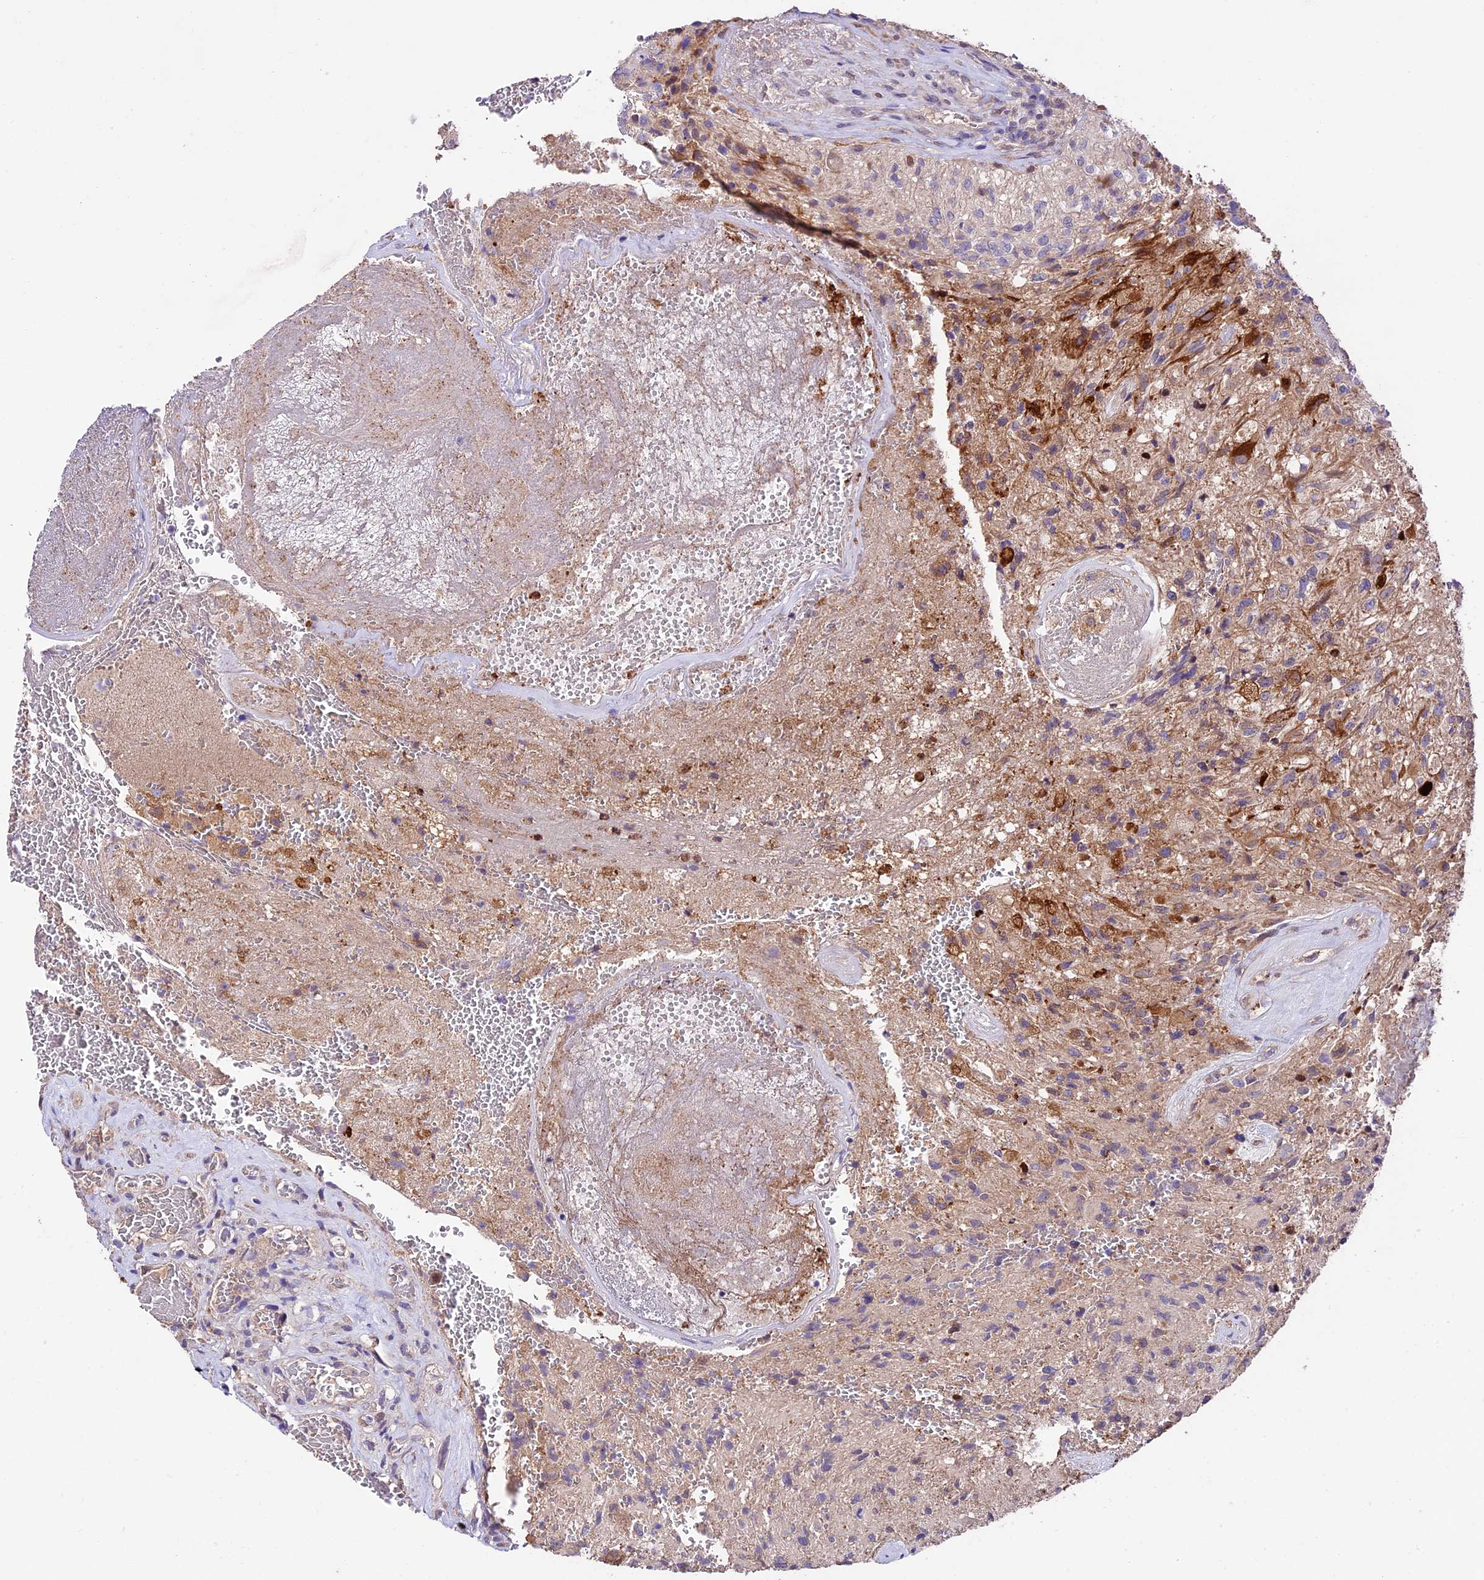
{"staining": {"intensity": "moderate", "quantity": "<25%", "location": "cytoplasmic/membranous"}, "tissue": "glioma", "cell_type": "Tumor cells", "image_type": "cancer", "snomed": [{"axis": "morphology", "description": "Glioma, malignant, High grade"}, {"axis": "topography", "description": "Brain"}], "caption": "Brown immunohistochemical staining in human high-grade glioma (malignant) exhibits moderate cytoplasmic/membranous expression in about <25% of tumor cells.", "gene": "SBNO2", "patient": {"sex": "male", "age": 56}}